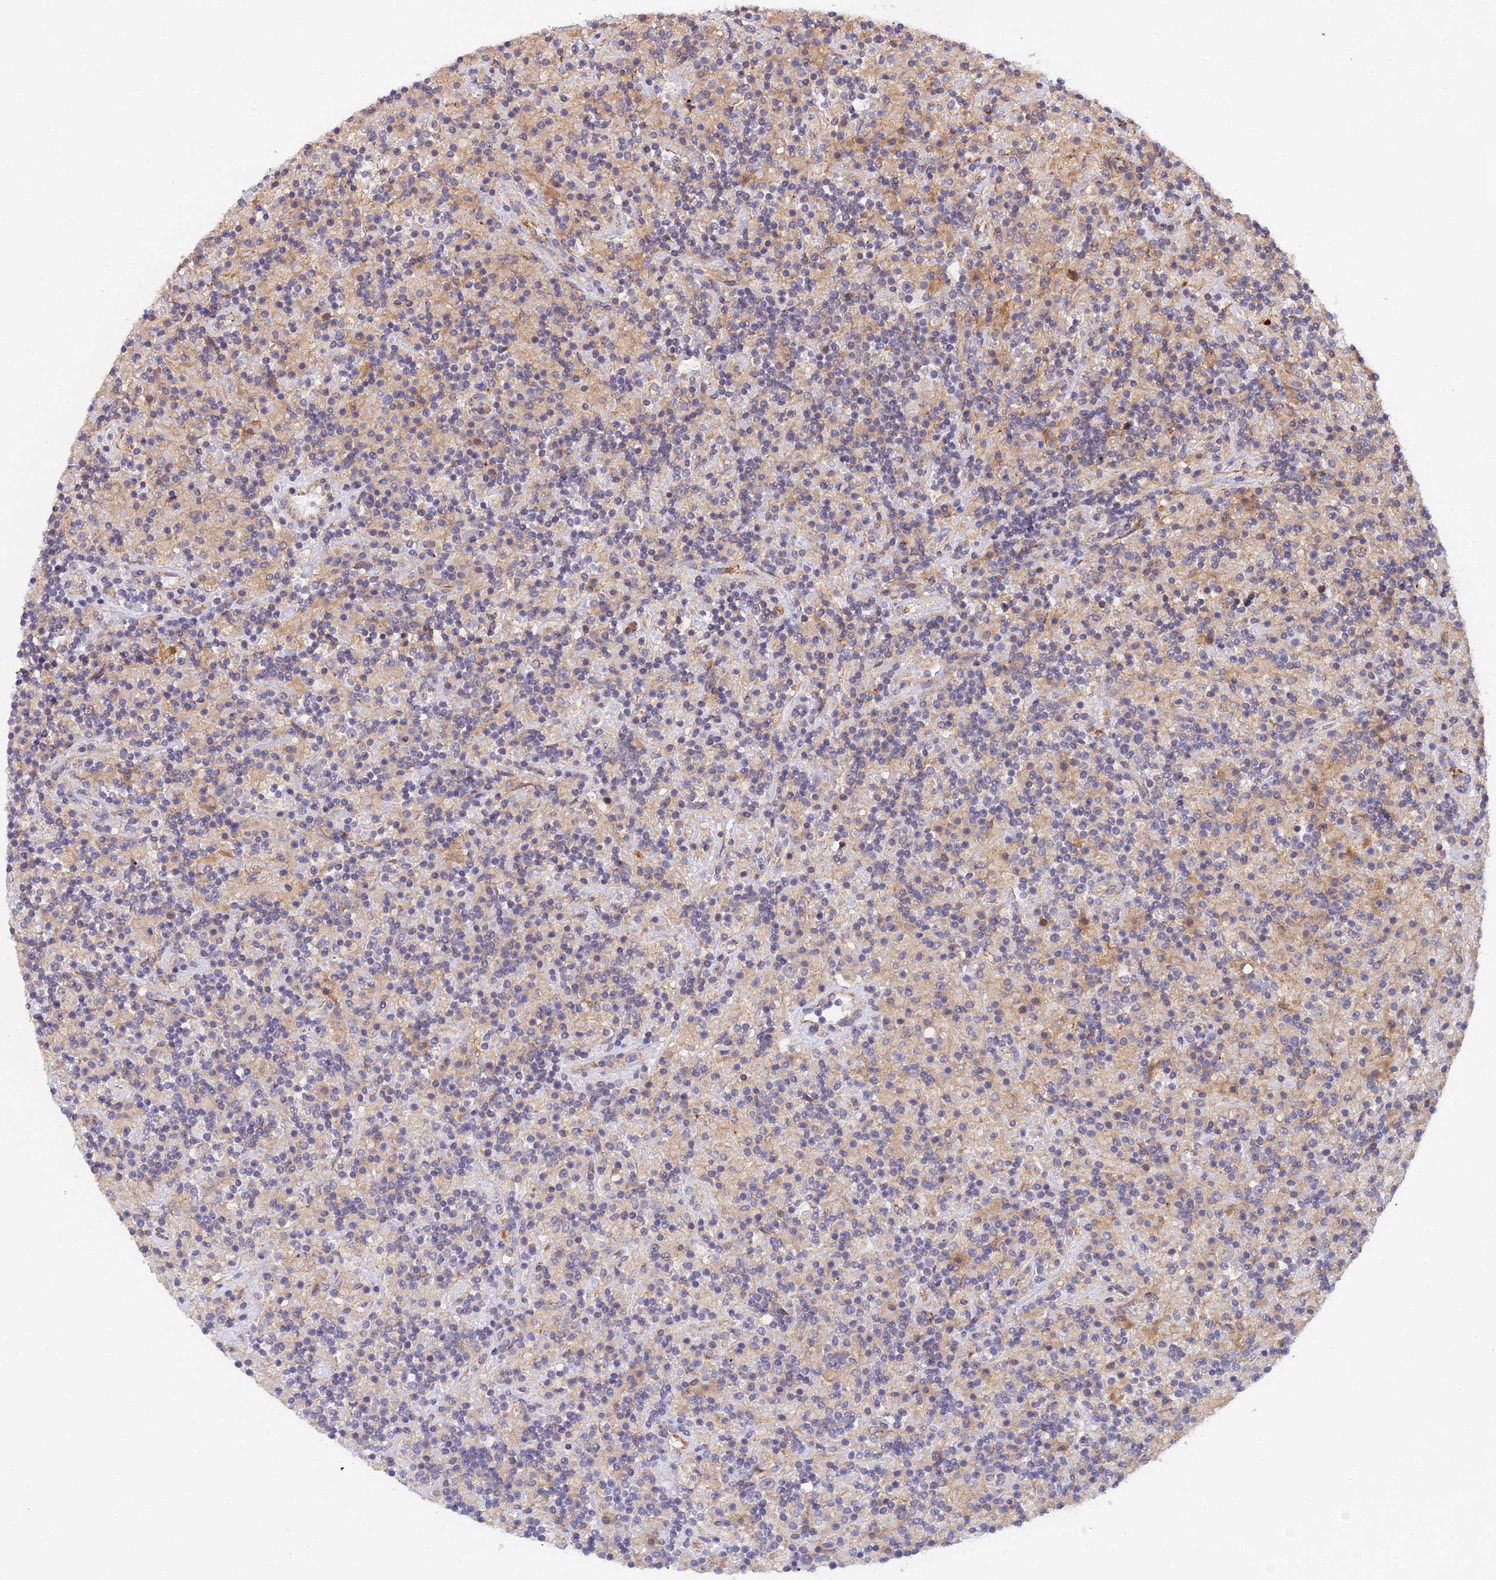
{"staining": {"intensity": "negative", "quantity": "none", "location": "none"}, "tissue": "lymphoma", "cell_type": "Tumor cells", "image_type": "cancer", "snomed": [{"axis": "morphology", "description": "Hodgkin's disease, NOS"}, {"axis": "topography", "description": "Lymph node"}], "caption": "Tumor cells show no significant protein positivity in lymphoma.", "gene": "ZBED8", "patient": {"sex": "male", "age": 70}}